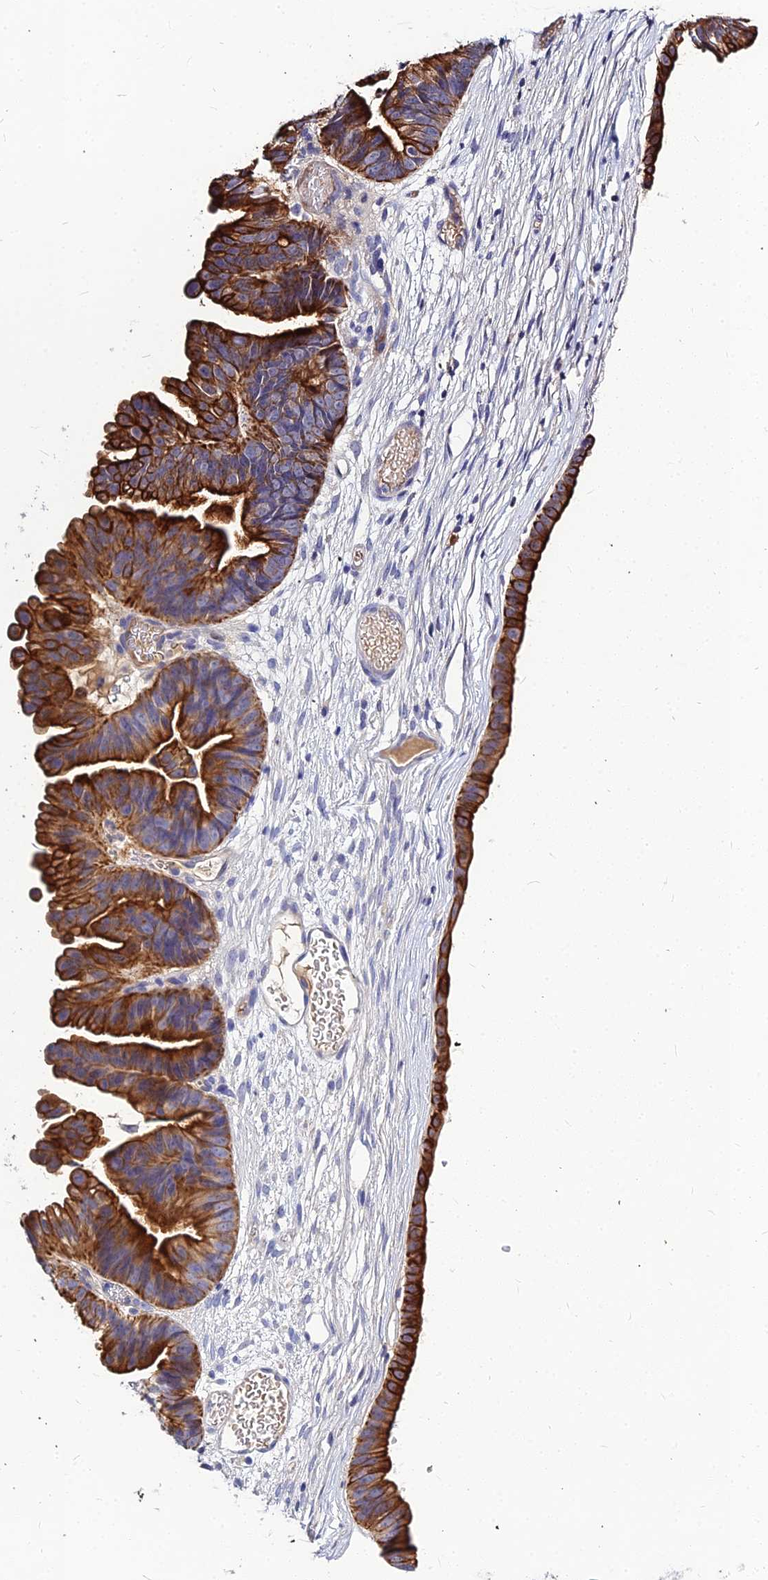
{"staining": {"intensity": "strong", "quantity": ">75%", "location": "cytoplasmic/membranous"}, "tissue": "ovarian cancer", "cell_type": "Tumor cells", "image_type": "cancer", "snomed": [{"axis": "morphology", "description": "Cystadenocarcinoma, mucinous, NOS"}, {"axis": "topography", "description": "Ovary"}], "caption": "A high amount of strong cytoplasmic/membranous positivity is seen in about >75% of tumor cells in mucinous cystadenocarcinoma (ovarian) tissue.", "gene": "DMRTA1", "patient": {"sex": "female", "age": 61}}